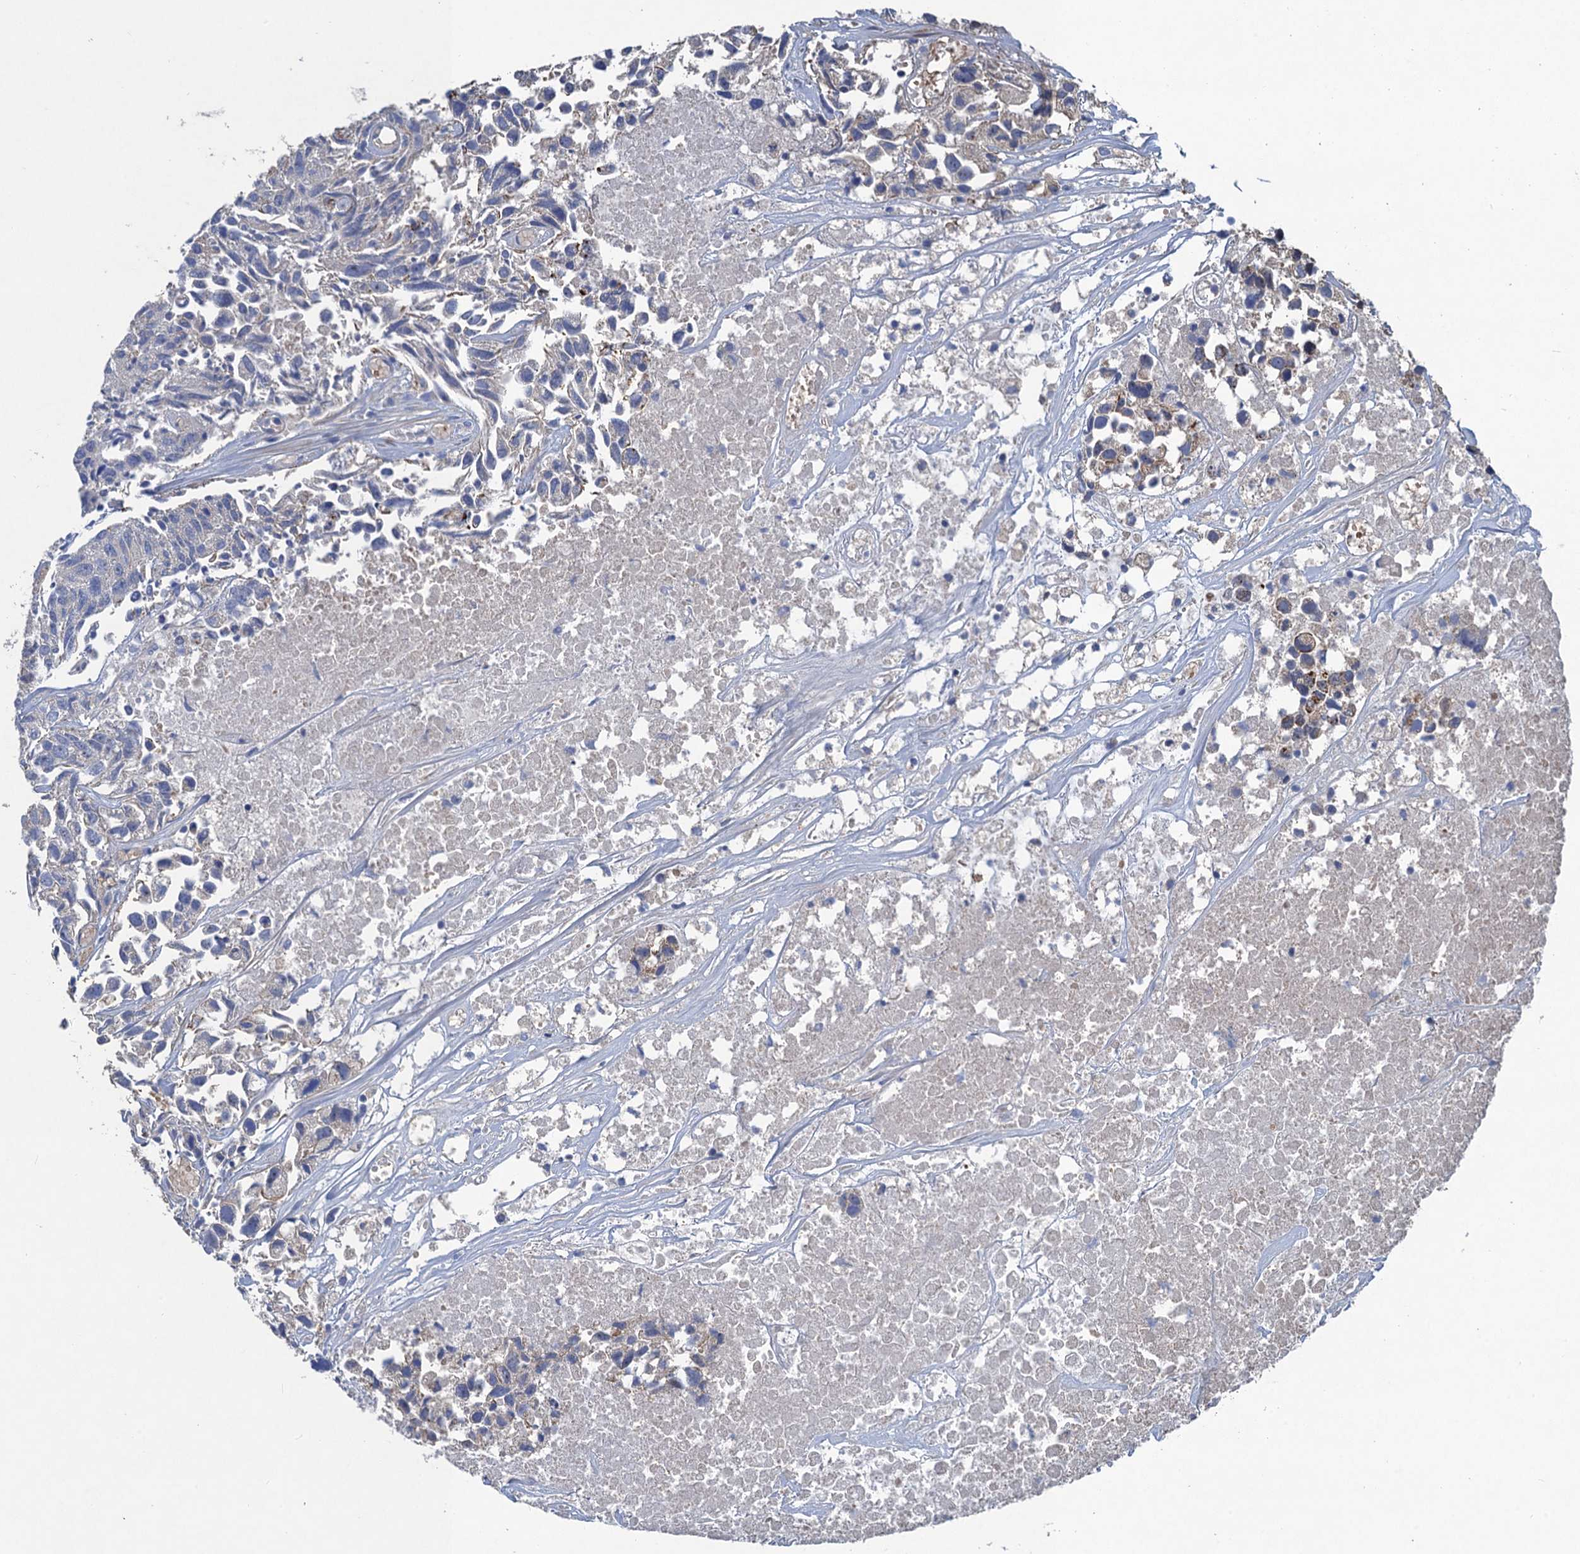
{"staining": {"intensity": "negative", "quantity": "none", "location": "none"}, "tissue": "urothelial cancer", "cell_type": "Tumor cells", "image_type": "cancer", "snomed": [{"axis": "morphology", "description": "Urothelial carcinoma, High grade"}, {"axis": "topography", "description": "Urinary bladder"}], "caption": "High magnification brightfield microscopy of high-grade urothelial carcinoma stained with DAB (brown) and counterstained with hematoxylin (blue): tumor cells show no significant positivity.", "gene": "TRAF7", "patient": {"sex": "female", "age": 75}}